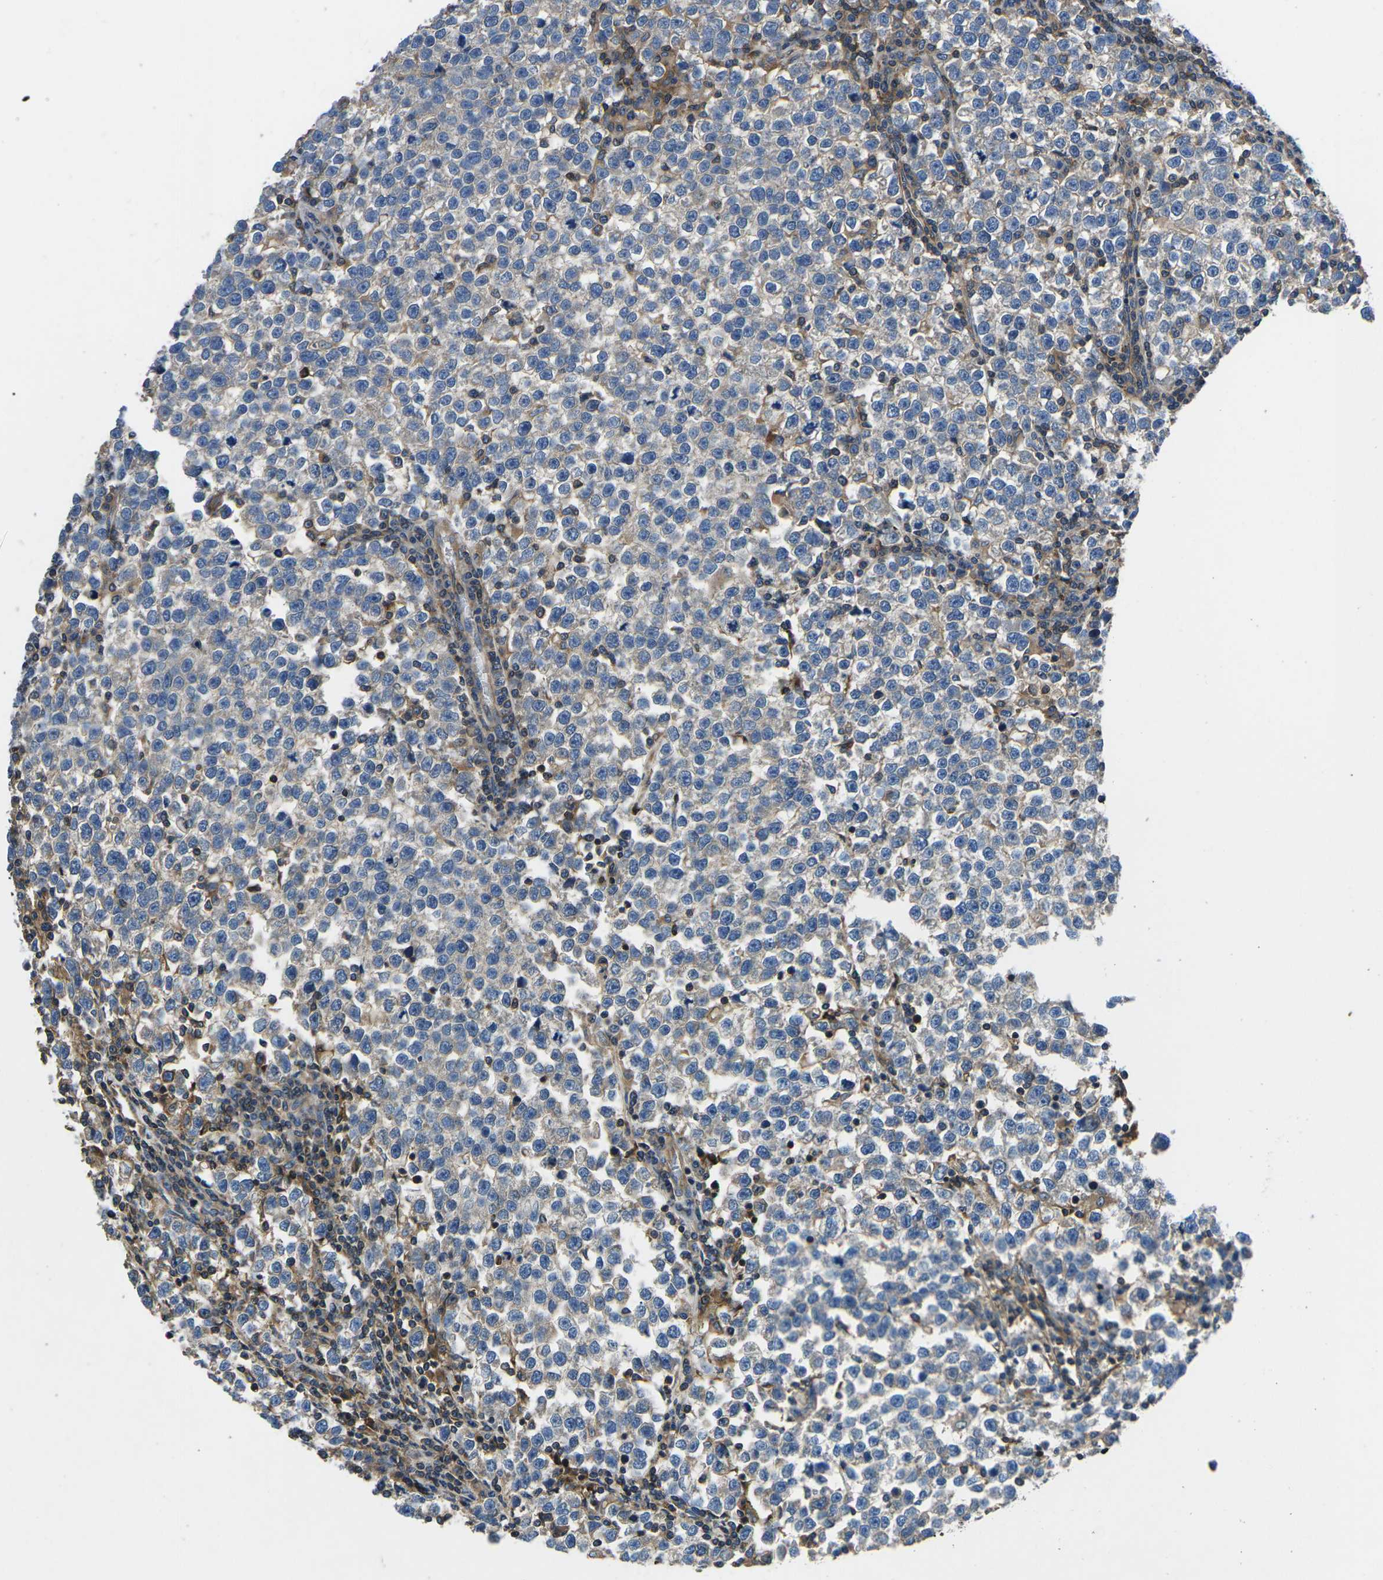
{"staining": {"intensity": "negative", "quantity": "none", "location": "none"}, "tissue": "testis cancer", "cell_type": "Tumor cells", "image_type": "cancer", "snomed": [{"axis": "morphology", "description": "Normal tissue, NOS"}, {"axis": "morphology", "description": "Seminoma, NOS"}, {"axis": "topography", "description": "Testis"}], "caption": "Micrograph shows no significant protein positivity in tumor cells of testis cancer (seminoma). Brightfield microscopy of immunohistochemistry (IHC) stained with DAB (brown) and hematoxylin (blue), captured at high magnification.", "gene": "KCNJ15", "patient": {"sex": "male", "age": 43}}